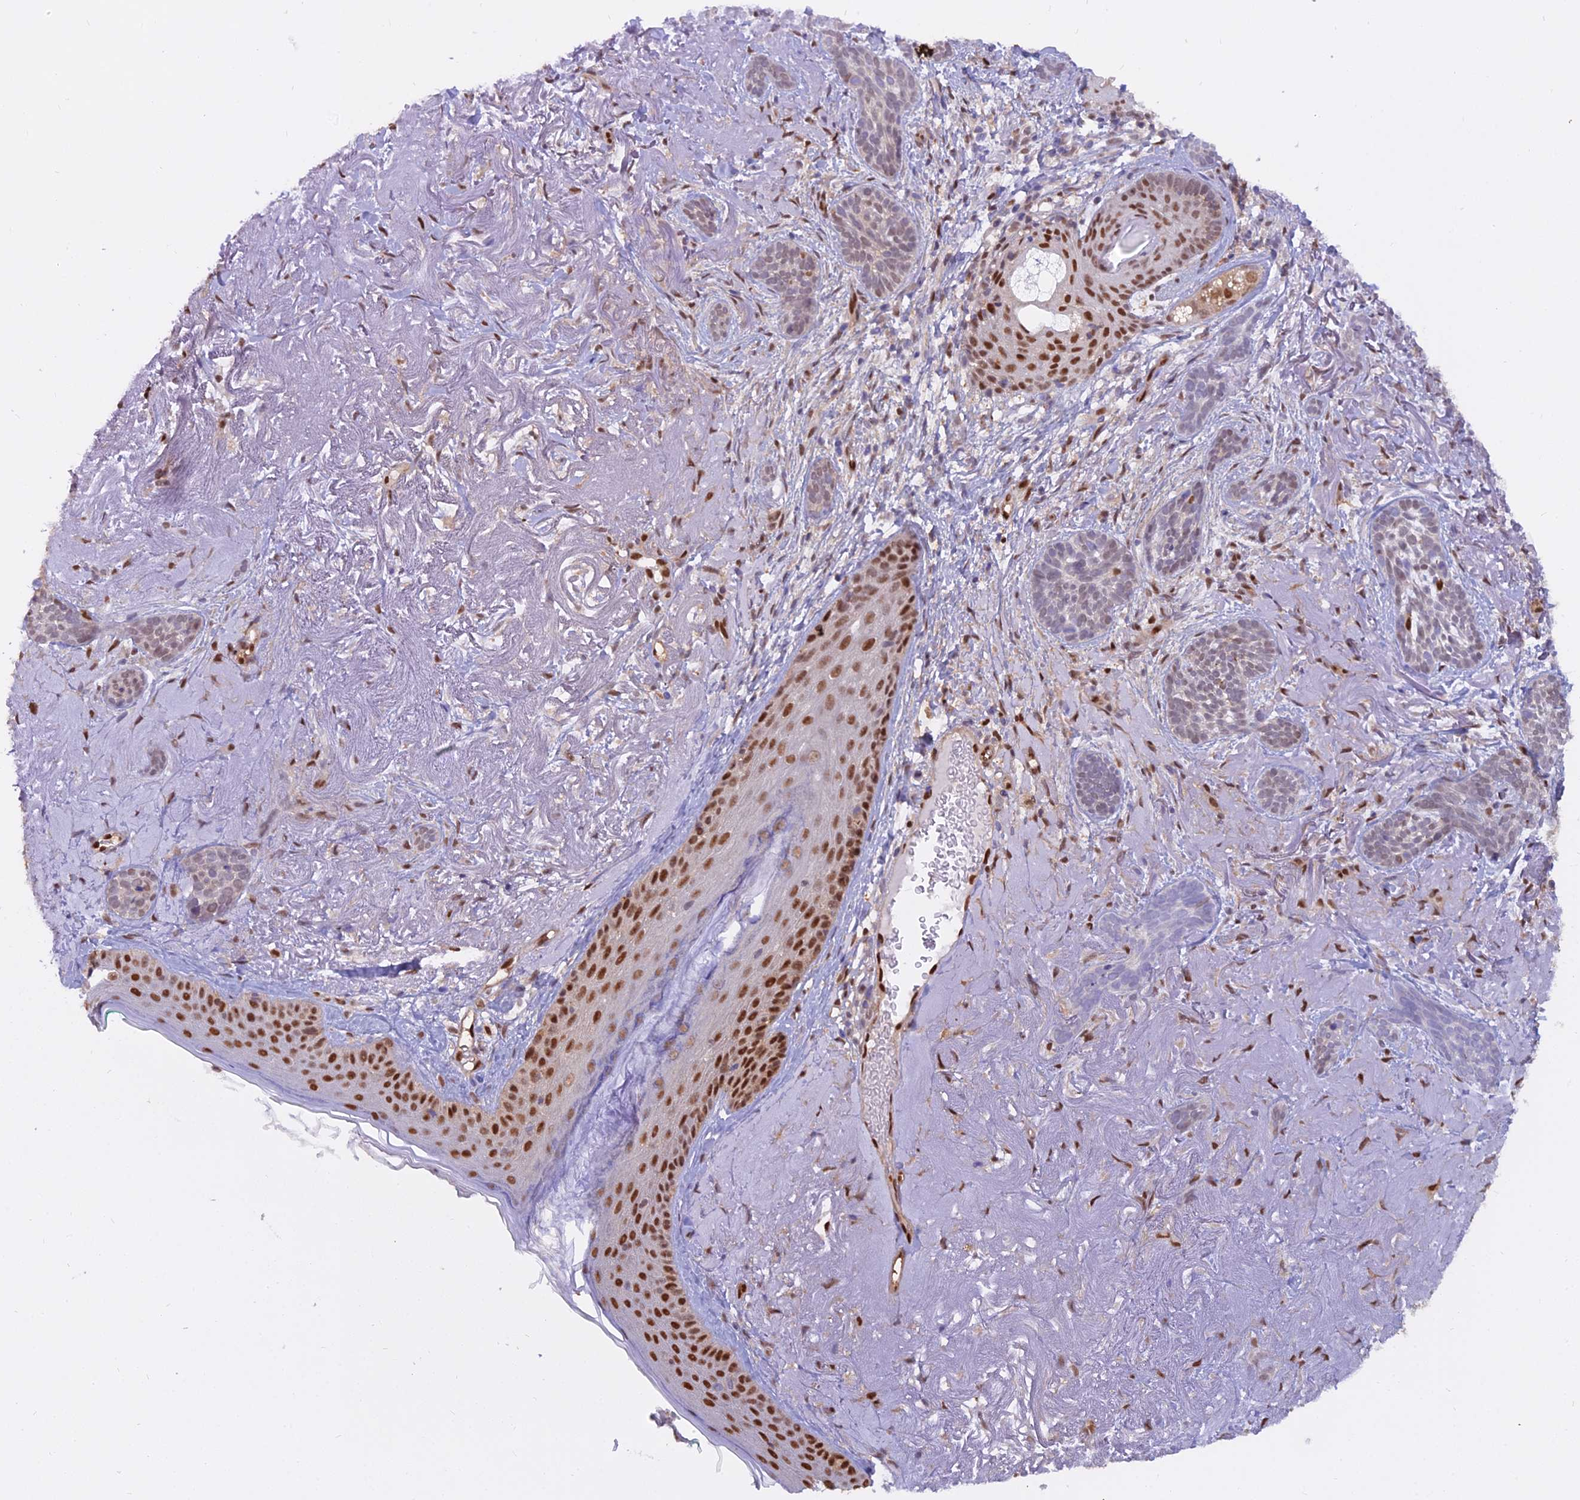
{"staining": {"intensity": "moderate", "quantity": "<25%", "location": "nuclear"}, "tissue": "skin cancer", "cell_type": "Tumor cells", "image_type": "cancer", "snomed": [{"axis": "morphology", "description": "Basal cell carcinoma"}, {"axis": "topography", "description": "Skin"}], "caption": "Skin cancer (basal cell carcinoma) stained with DAB (3,3'-diaminobenzidine) immunohistochemistry demonstrates low levels of moderate nuclear positivity in about <25% of tumor cells.", "gene": "NPEPL1", "patient": {"sex": "male", "age": 71}}